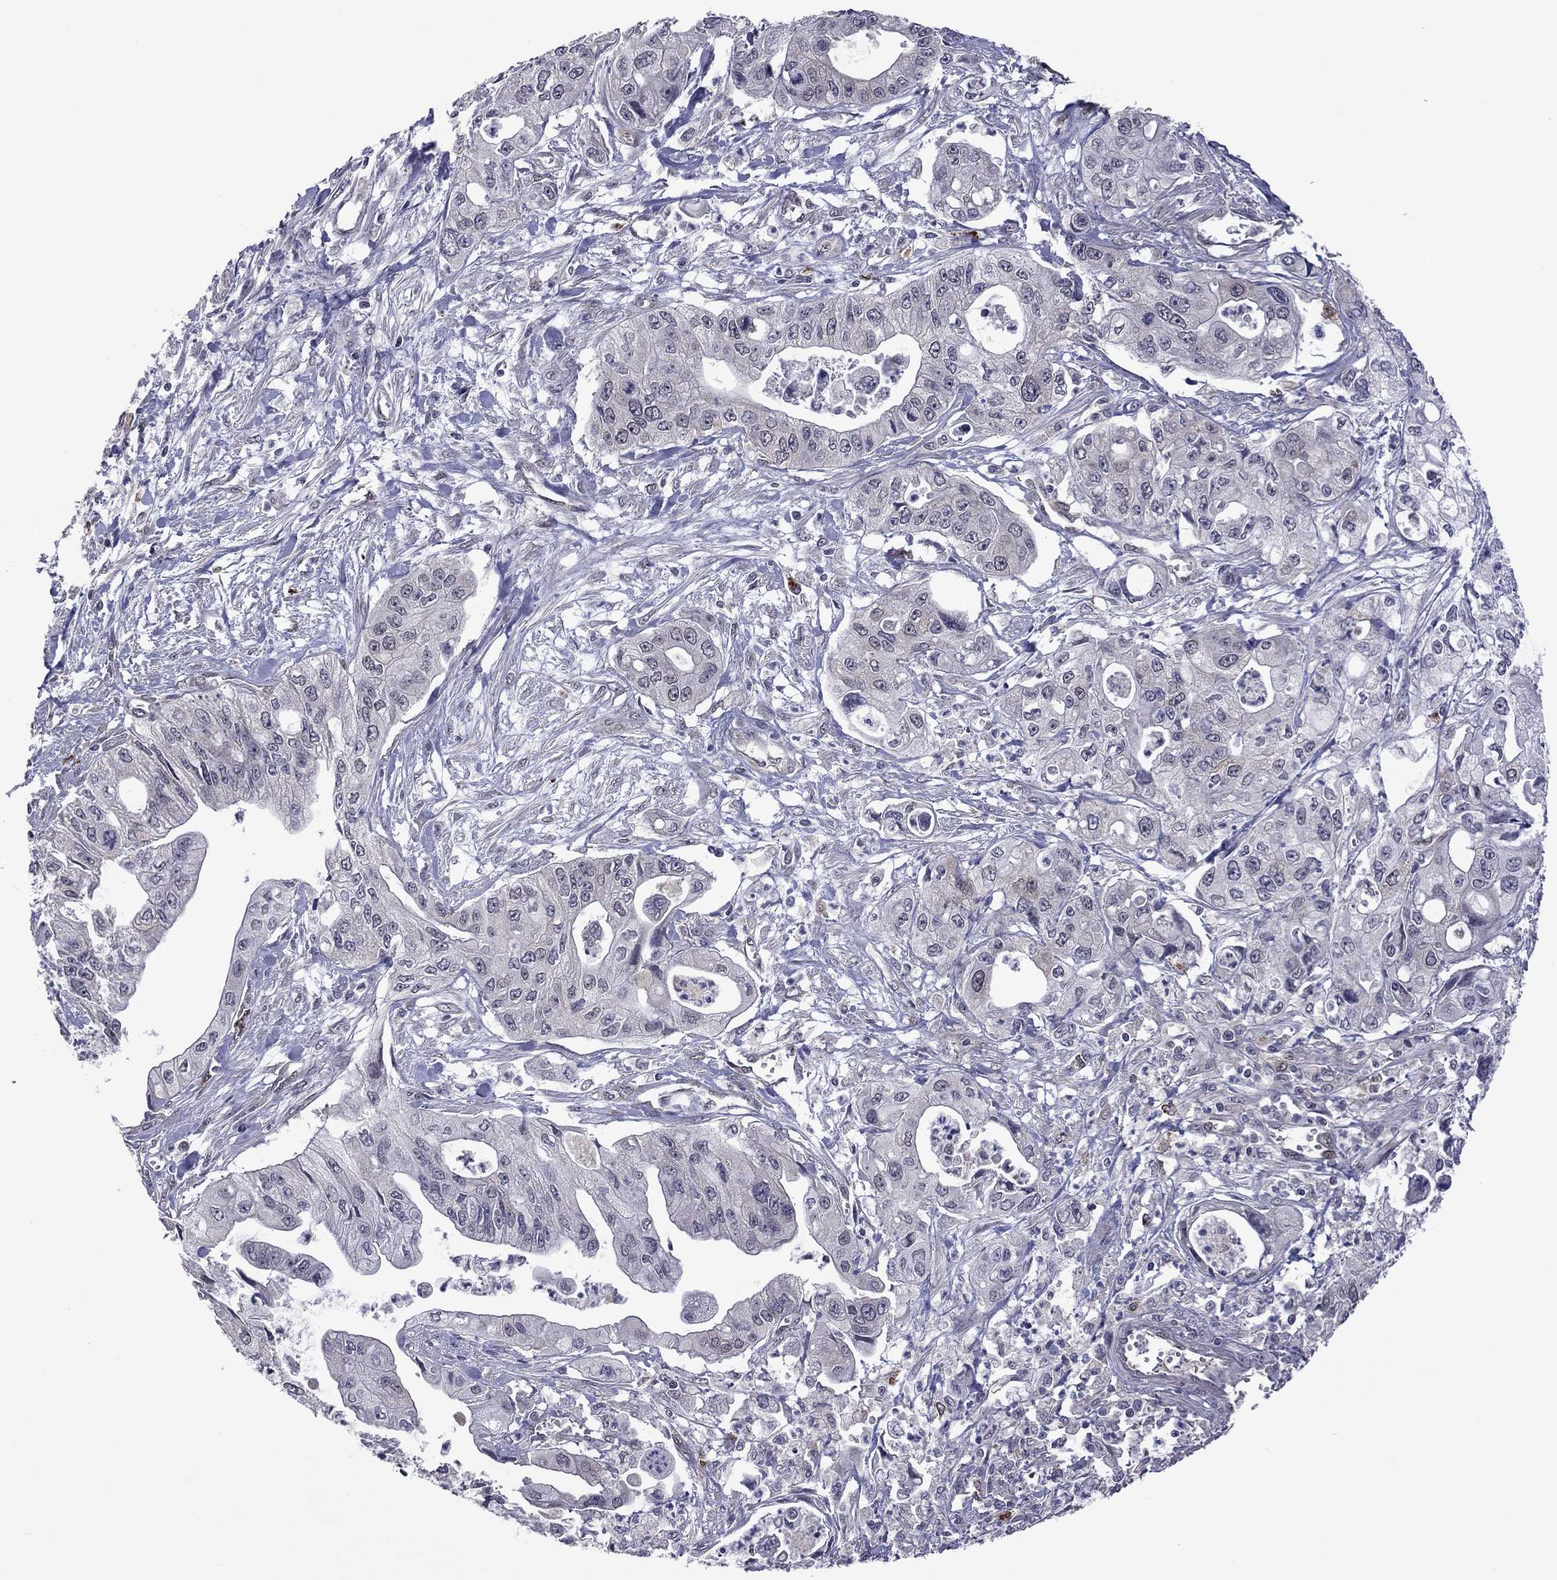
{"staining": {"intensity": "moderate", "quantity": "<25%", "location": "cytoplasmic/membranous"}, "tissue": "pancreatic cancer", "cell_type": "Tumor cells", "image_type": "cancer", "snomed": [{"axis": "morphology", "description": "Adenocarcinoma, NOS"}, {"axis": "topography", "description": "Pancreas"}], "caption": "Protein analysis of pancreatic cancer (adenocarcinoma) tissue exhibits moderate cytoplasmic/membranous expression in about <25% of tumor cells. The protein is stained brown, and the nuclei are stained in blue (DAB IHC with brightfield microscopy, high magnification).", "gene": "GPAA1", "patient": {"sex": "male", "age": 70}}